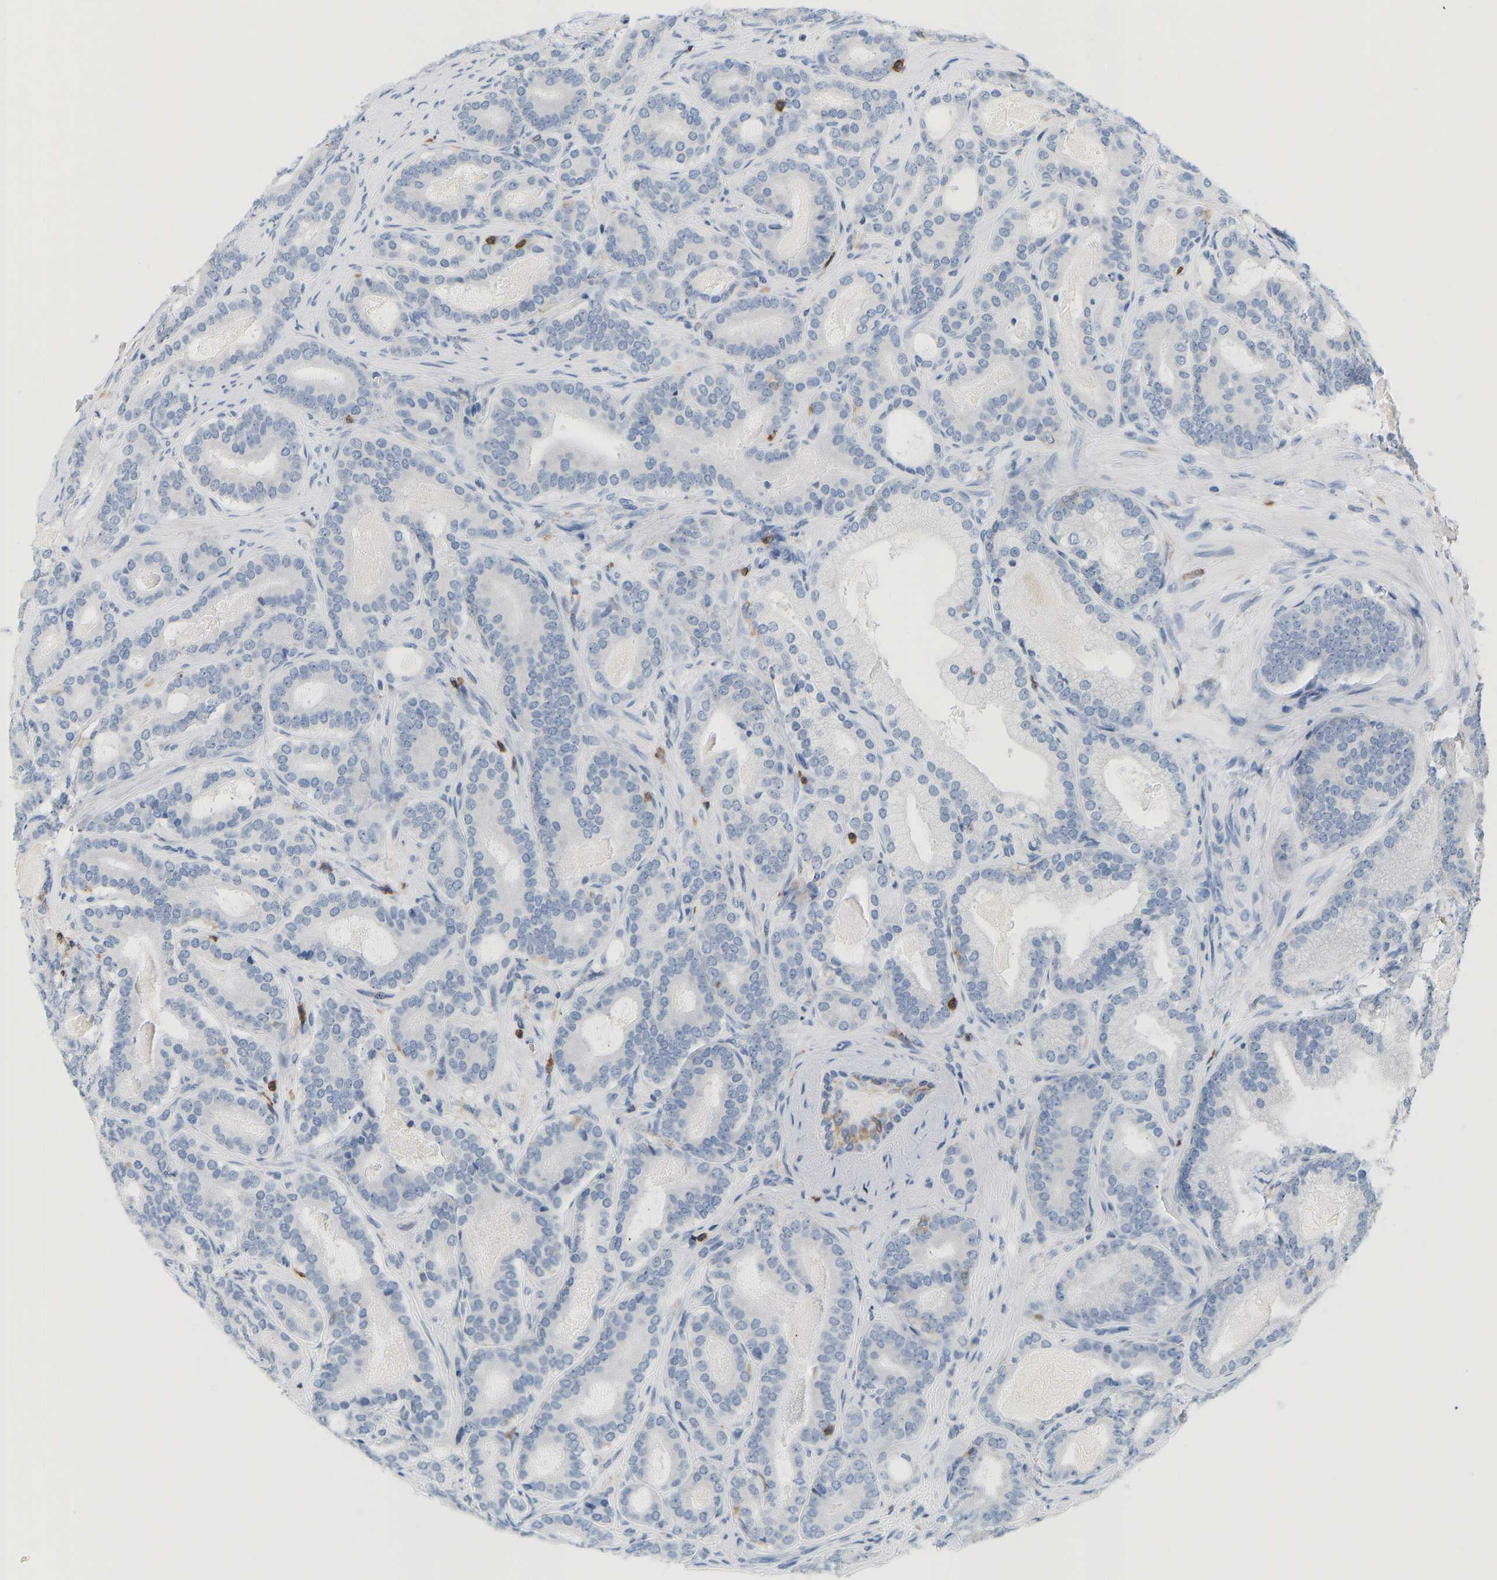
{"staining": {"intensity": "negative", "quantity": "none", "location": "none"}, "tissue": "prostate cancer", "cell_type": "Tumor cells", "image_type": "cancer", "snomed": [{"axis": "morphology", "description": "Adenocarcinoma, High grade"}, {"axis": "topography", "description": "Prostate"}], "caption": "A photomicrograph of human prostate cancer (high-grade adenocarcinoma) is negative for staining in tumor cells. The staining is performed using DAB brown chromogen with nuclei counter-stained in using hematoxylin.", "gene": "EVL", "patient": {"sex": "male", "age": 60}}